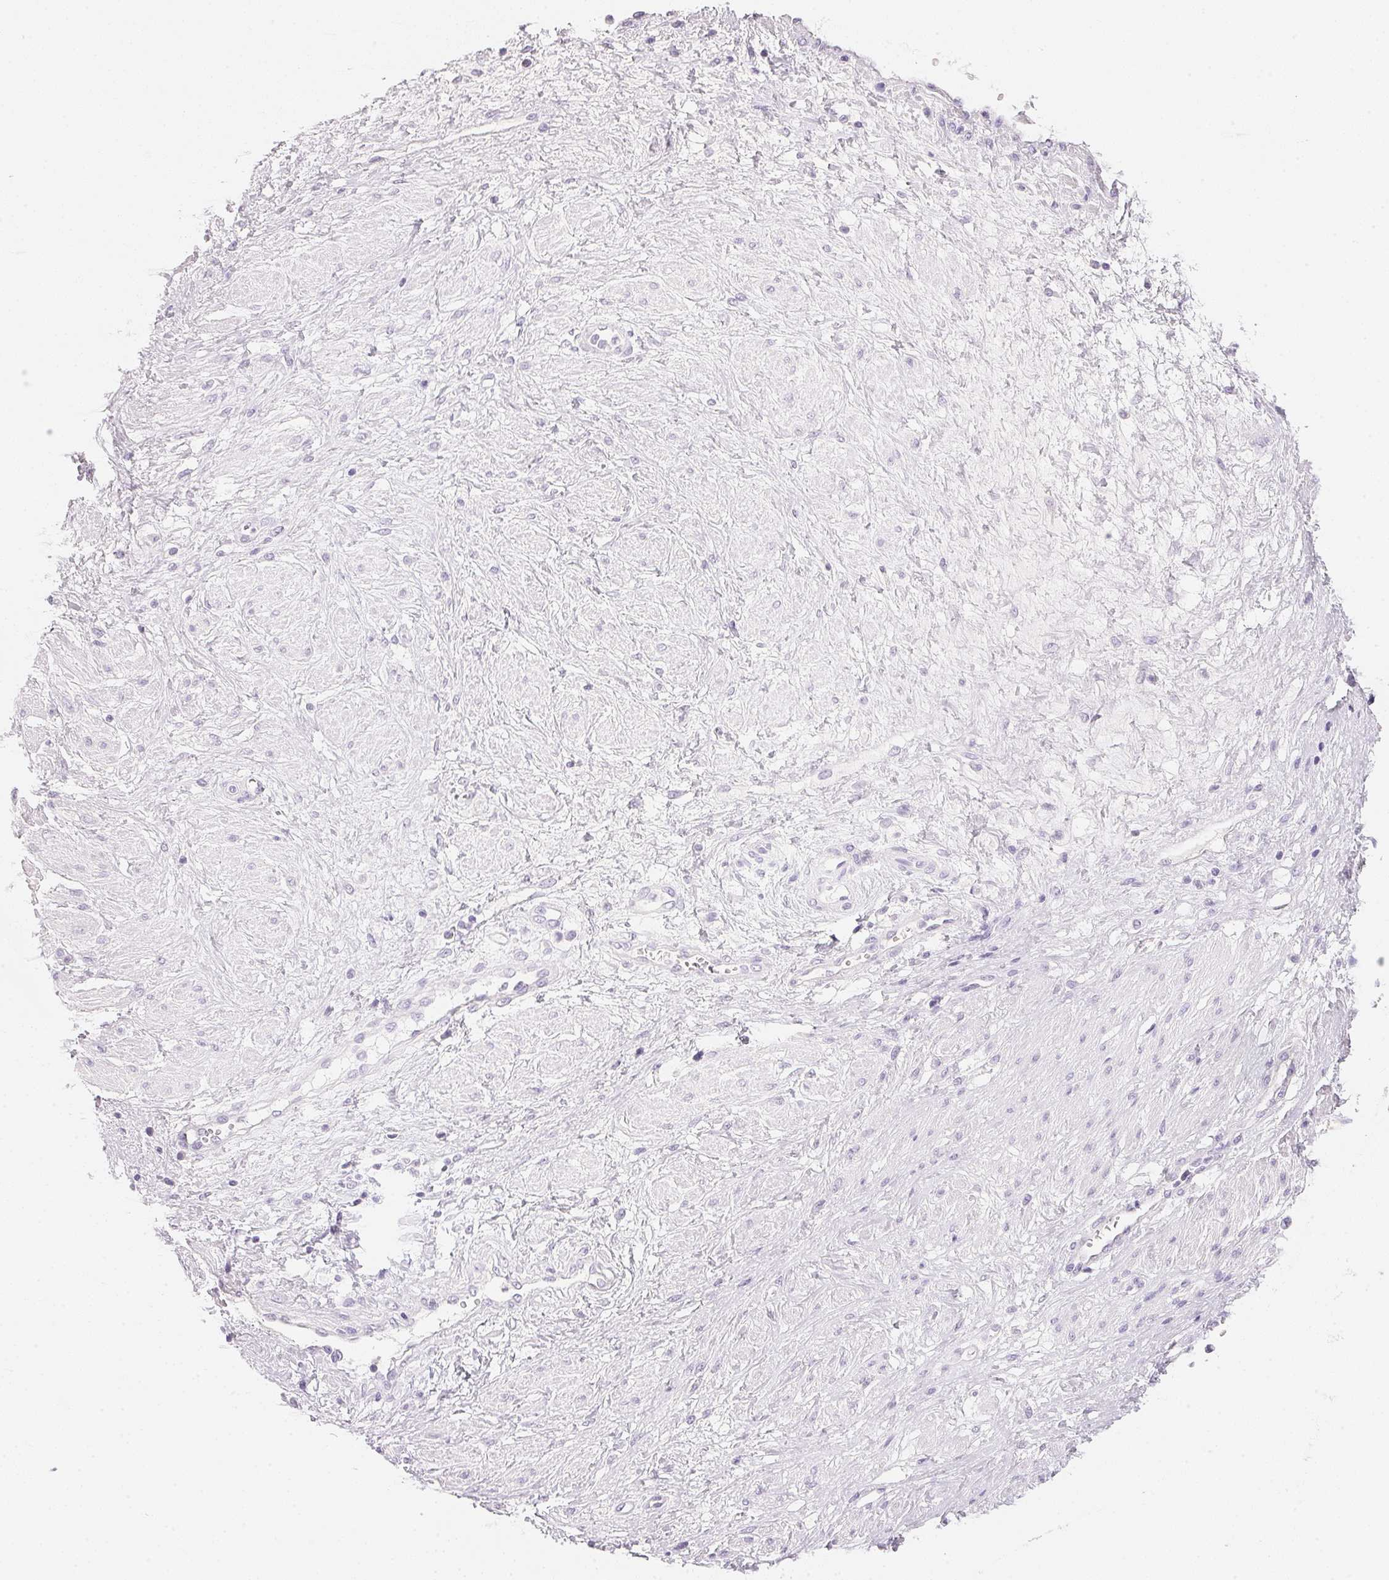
{"staining": {"intensity": "negative", "quantity": "none", "location": "none"}, "tissue": "cervical cancer", "cell_type": "Tumor cells", "image_type": "cancer", "snomed": [{"axis": "morphology", "description": "Squamous cell carcinoma, NOS"}, {"axis": "topography", "description": "Cervix"}], "caption": "An immunohistochemistry (IHC) micrograph of squamous cell carcinoma (cervical) is shown. There is no staining in tumor cells of squamous cell carcinoma (cervical).", "gene": "ACP3", "patient": {"sex": "female", "age": 36}}